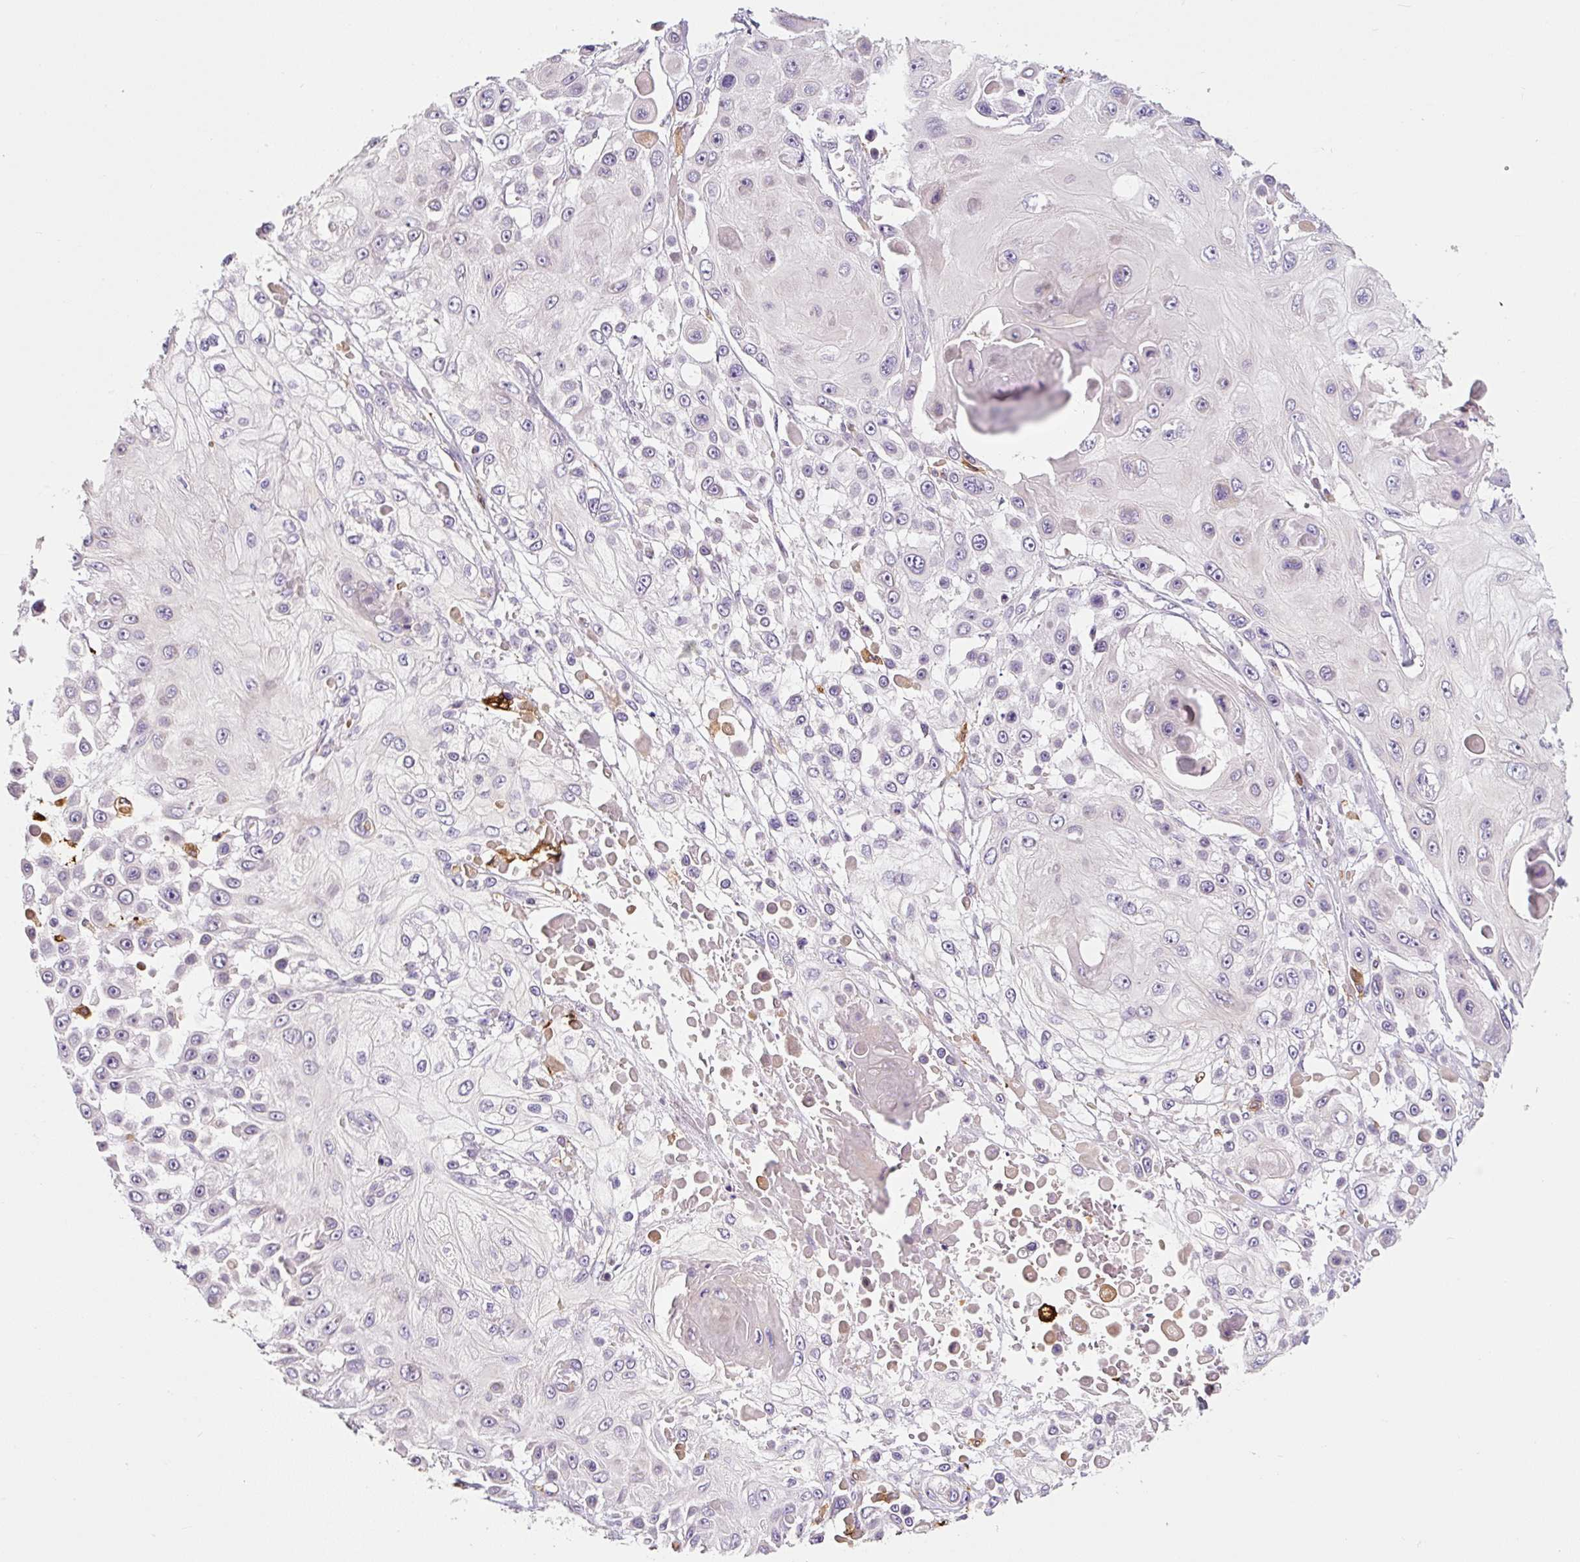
{"staining": {"intensity": "negative", "quantity": "none", "location": "none"}, "tissue": "skin cancer", "cell_type": "Tumor cells", "image_type": "cancer", "snomed": [{"axis": "morphology", "description": "Squamous cell carcinoma, NOS"}, {"axis": "topography", "description": "Skin"}], "caption": "IHC of human skin squamous cell carcinoma displays no staining in tumor cells. (Brightfield microscopy of DAB IHC at high magnification).", "gene": "FUT10", "patient": {"sex": "male", "age": 67}}